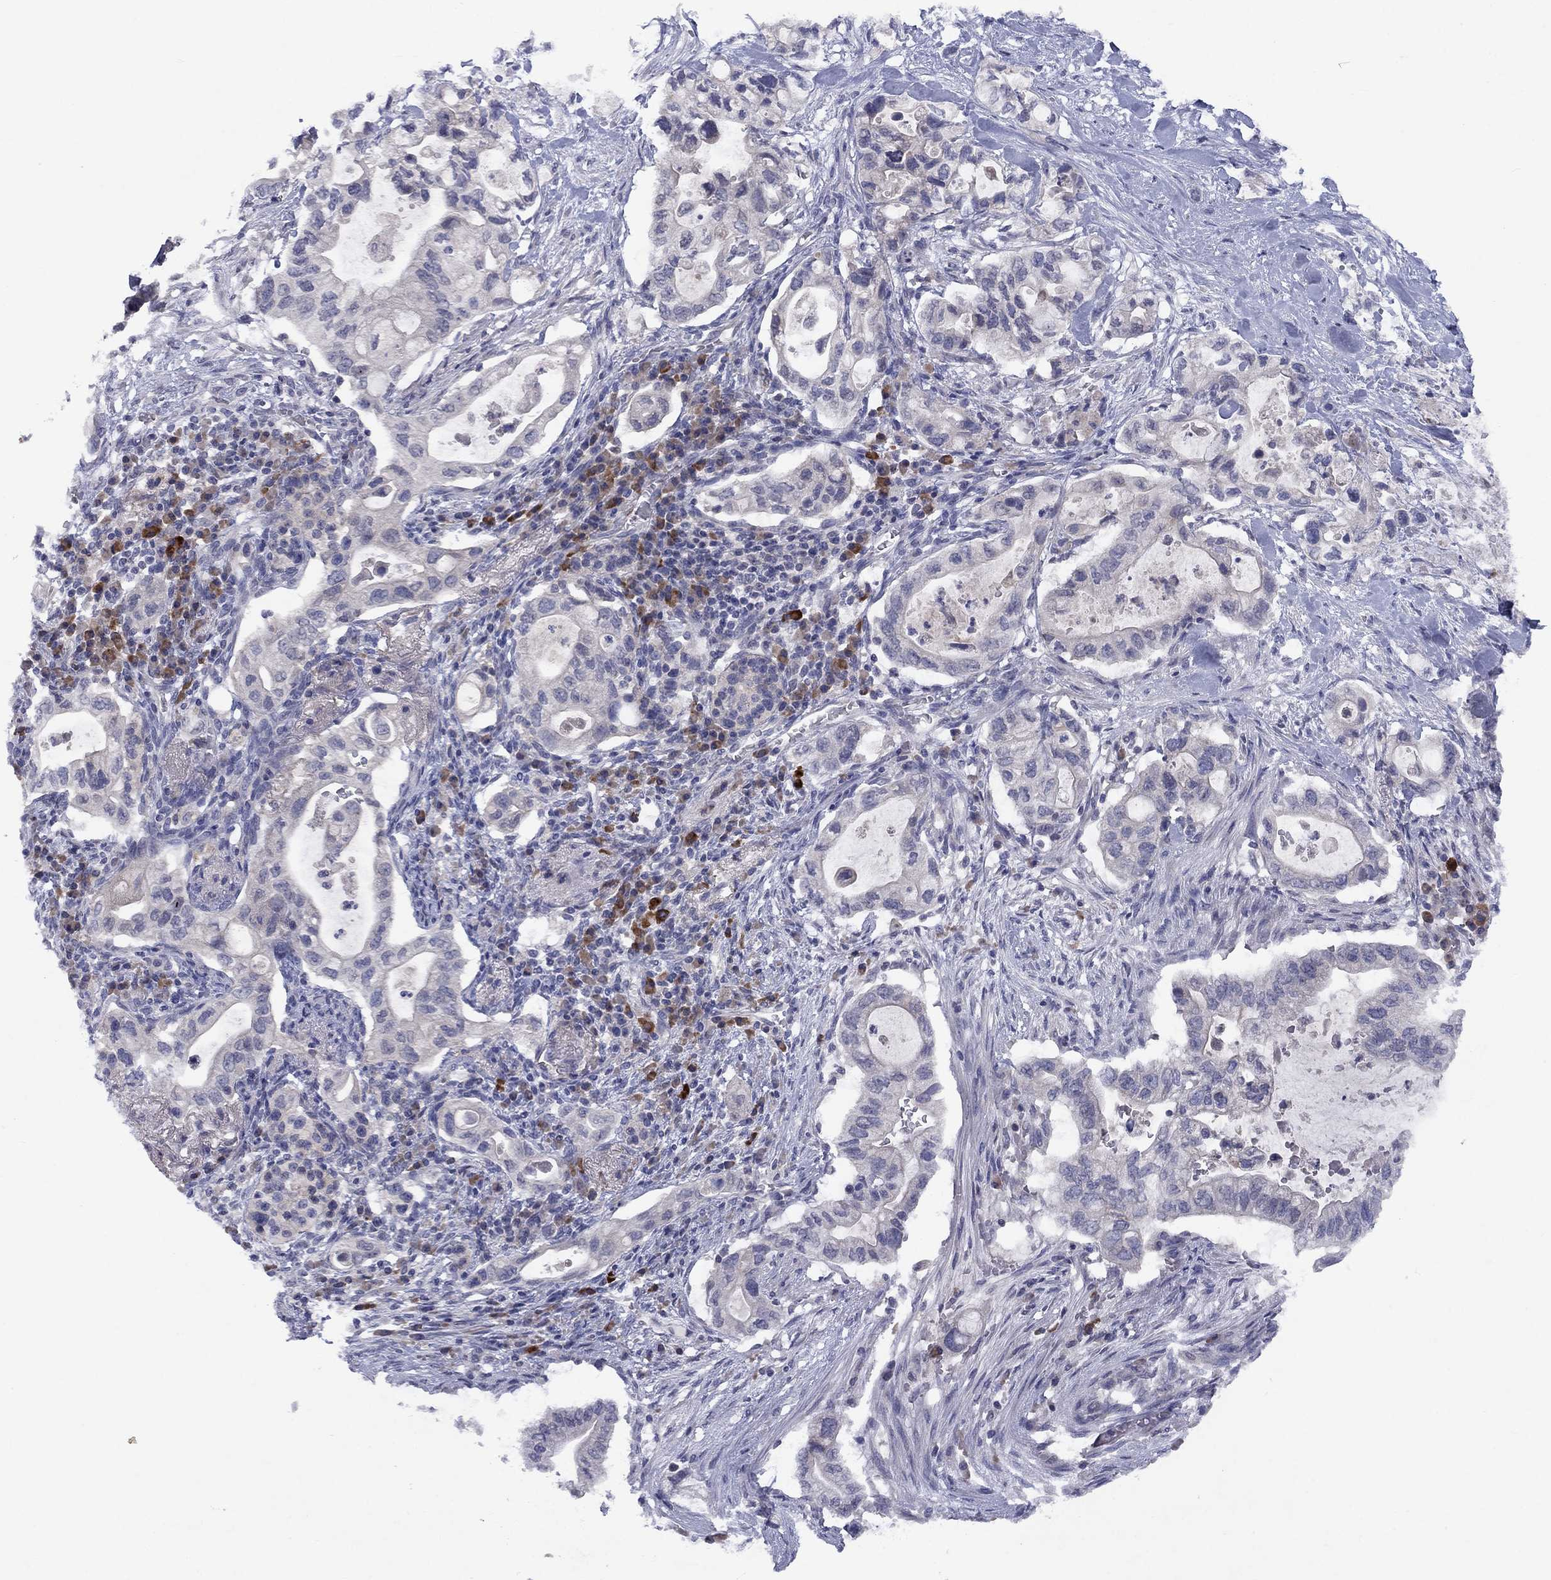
{"staining": {"intensity": "negative", "quantity": "none", "location": "none"}, "tissue": "pancreatic cancer", "cell_type": "Tumor cells", "image_type": "cancer", "snomed": [{"axis": "morphology", "description": "Adenocarcinoma, NOS"}, {"axis": "topography", "description": "Pancreas"}], "caption": "The photomicrograph exhibits no staining of tumor cells in adenocarcinoma (pancreatic).", "gene": "CACNA1A", "patient": {"sex": "female", "age": 72}}